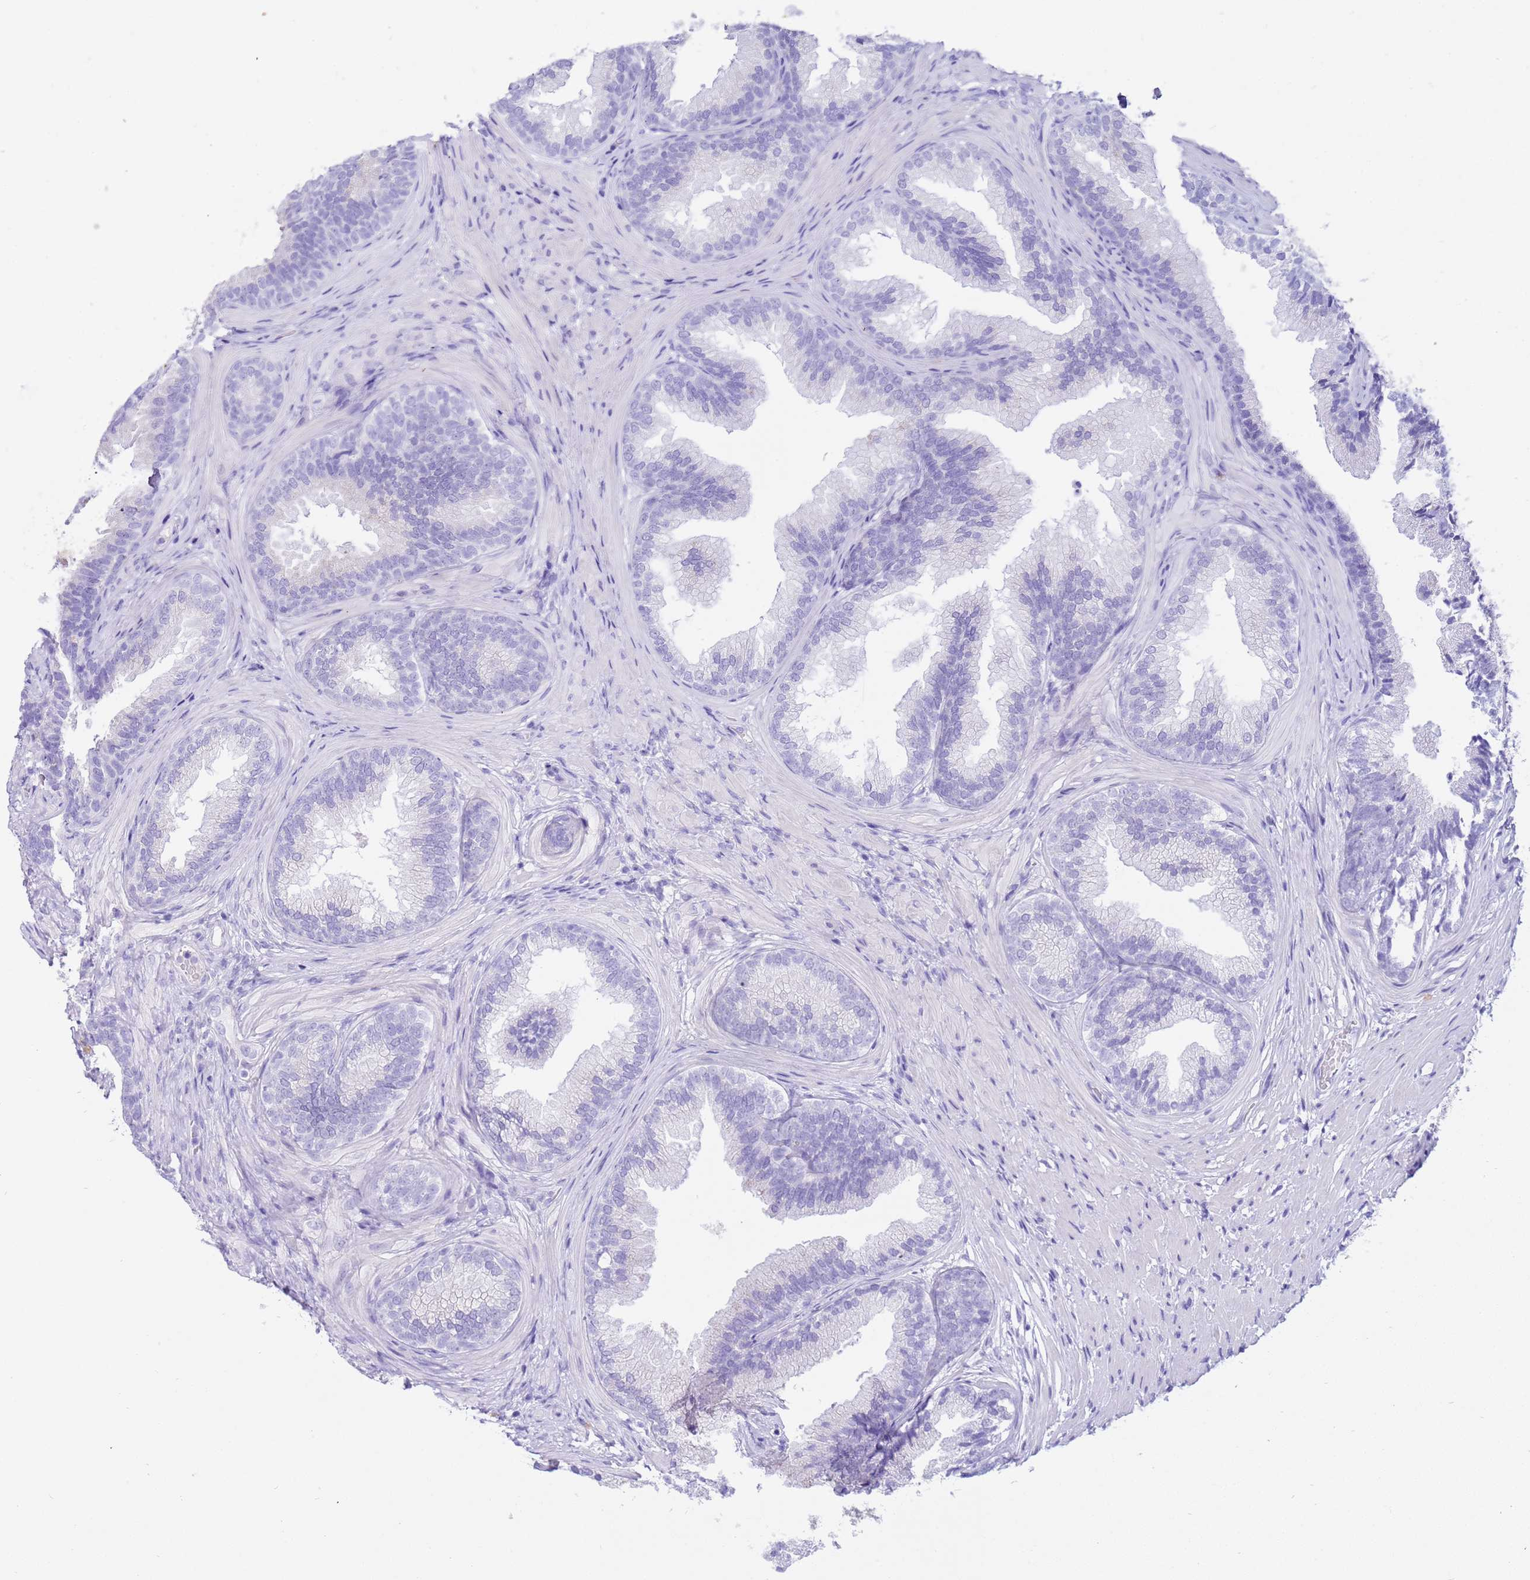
{"staining": {"intensity": "negative", "quantity": "none", "location": "none"}, "tissue": "prostate", "cell_type": "Glandular cells", "image_type": "normal", "snomed": [{"axis": "morphology", "description": "Normal tissue, NOS"}, {"axis": "topography", "description": "Prostate"}], "caption": "Immunohistochemistry micrograph of benign prostate stained for a protein (brown), which reveals no positivity in glandular cells. Nuclei are stained in blue.", "gene": "CPB1", "patient": {"sex": "male", "age": 76}}